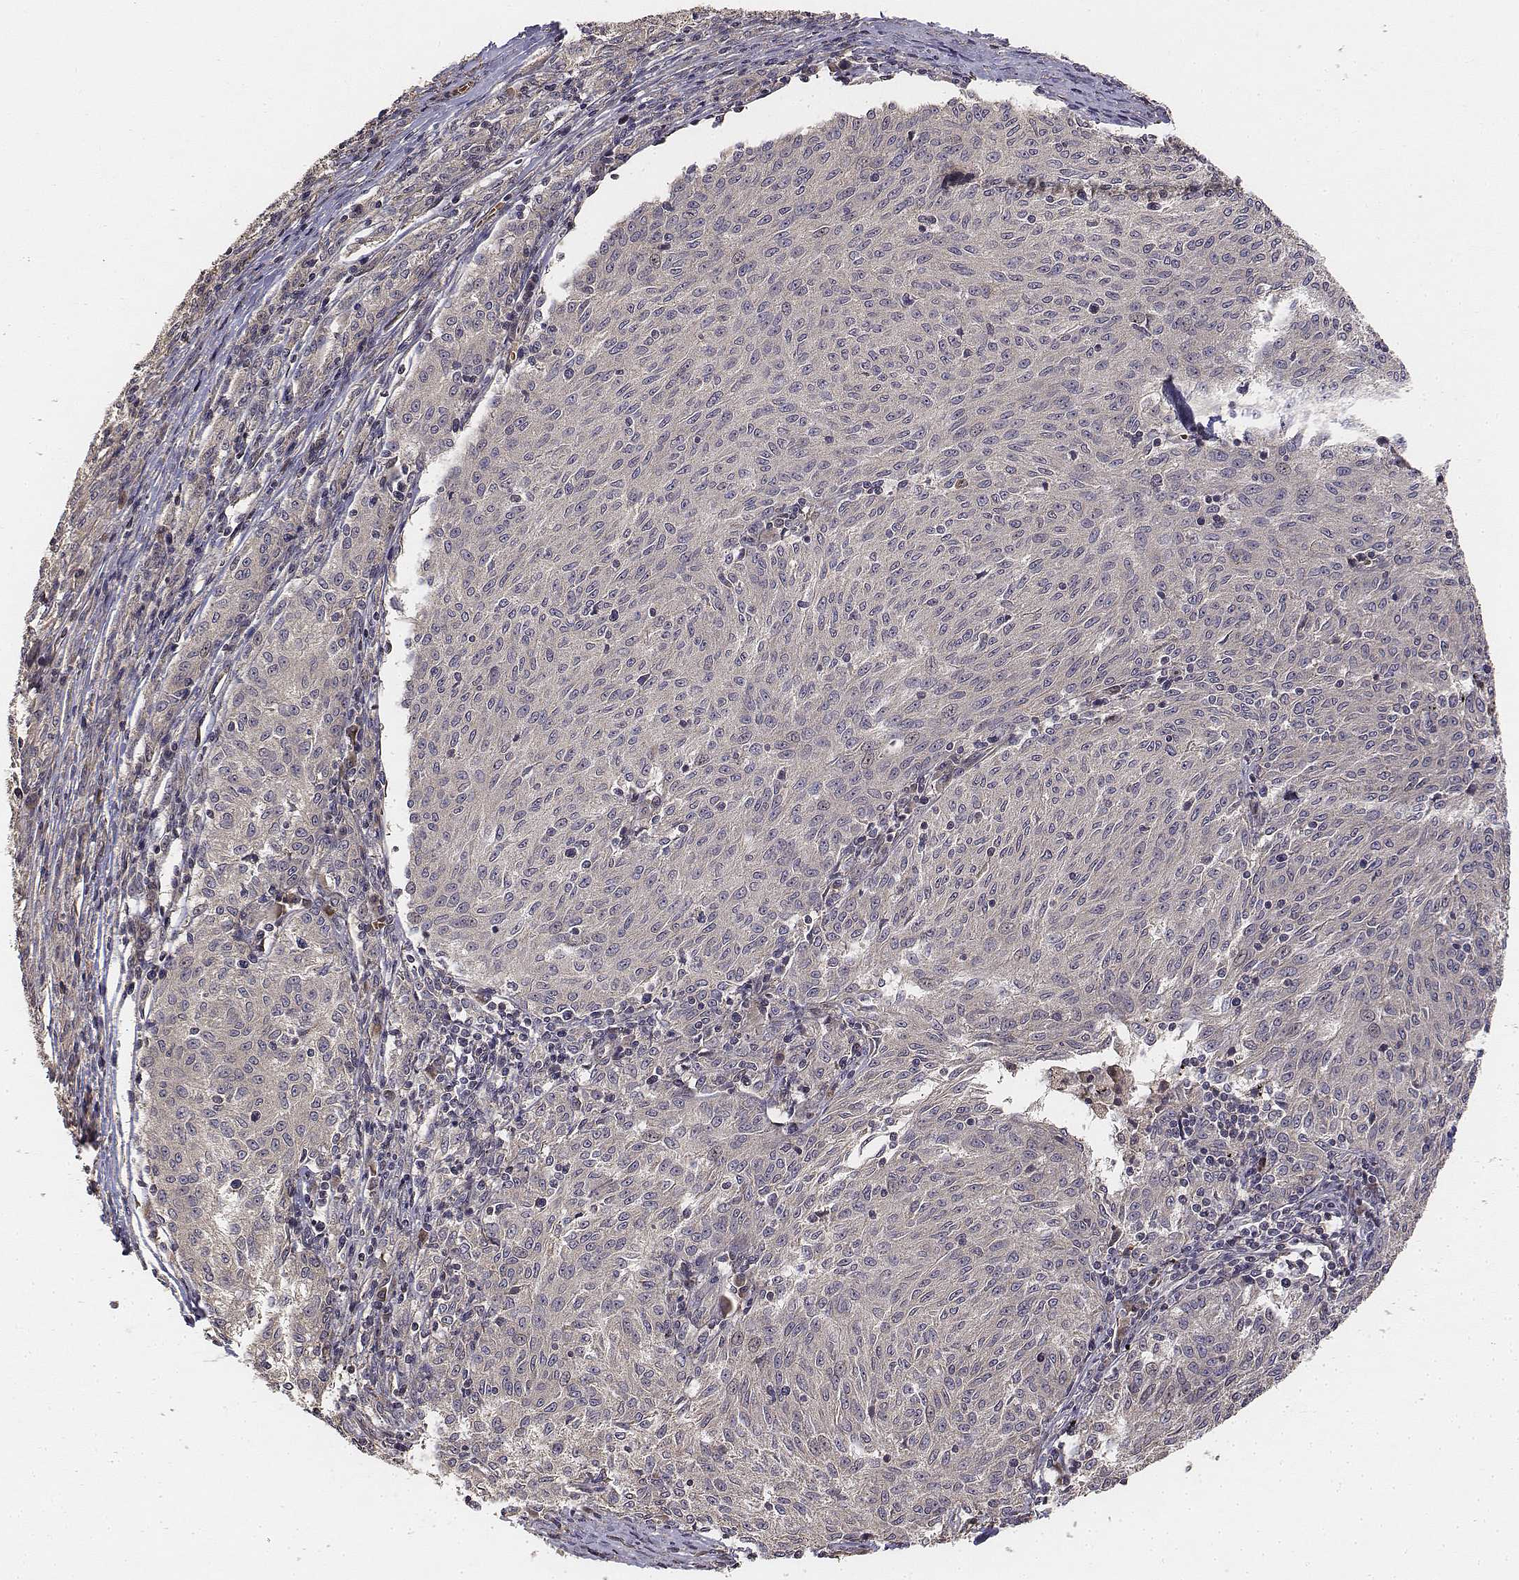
{"staining": {"intensity": "negative", "quantity": "none", "location": "none"}, "tissue": "melanoma", "cell_type": "Tumor cells", "image_type": "cancer", "snomed": [{"axis": "morphology", "description": "Malignant melanoma, NOS"}, {"axis": "topography", "description": "Skin"}], "caption": "IHC image of human melanoma stained for a protein (brown), which exhibits no positivity in tumor cells. (DAB immunohistochemistry (IHC) with hematoxylin counter stain).", "gene": "FBXO21", "patient": {"sex": "female", "age": 72}}